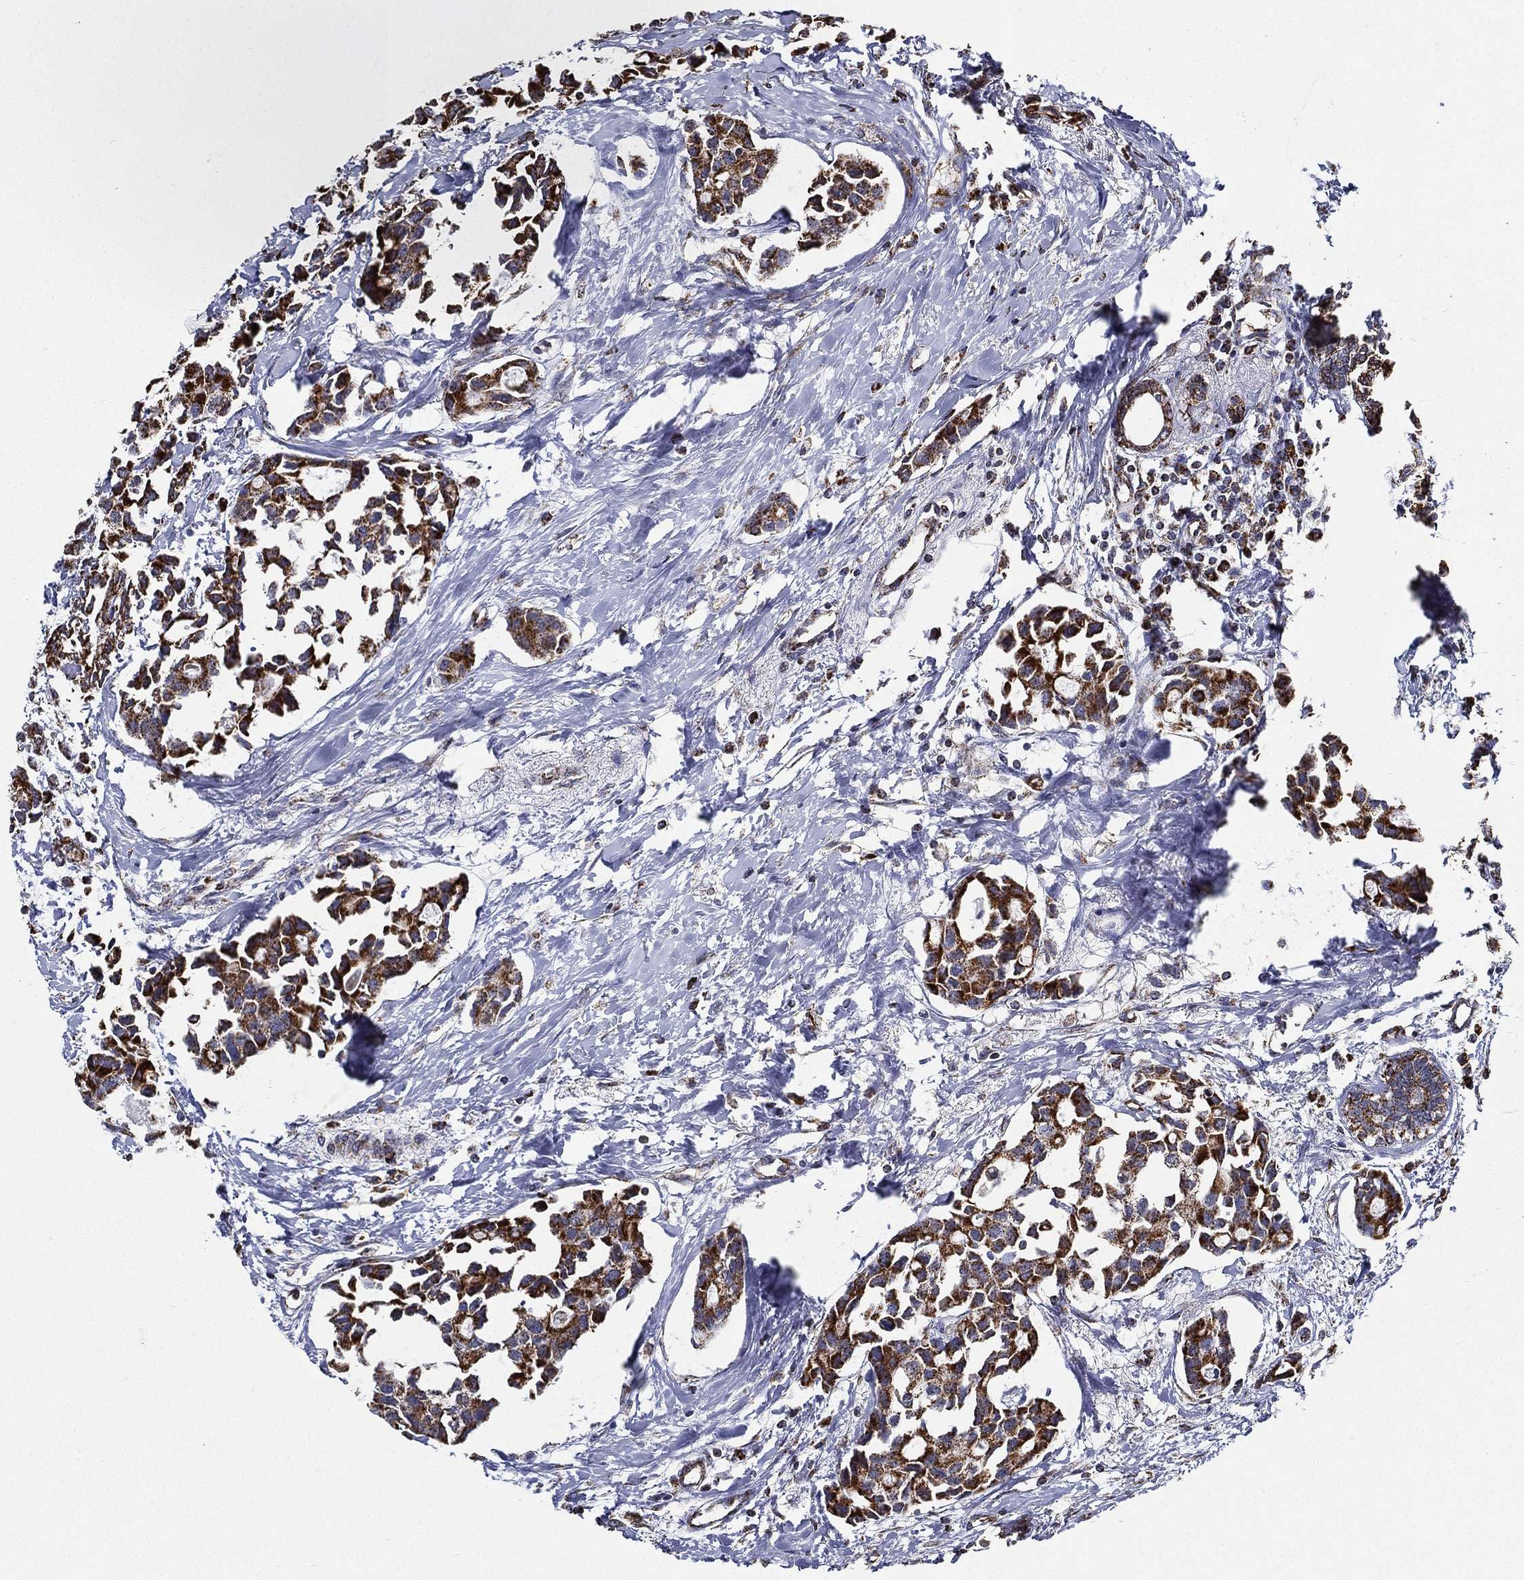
{"staining": {"intensity": "strong", "quantity": ">75%", "location": "cytoplasmic/membranous"}, "tissue": "breast cancer", "cell_type": "Tumor cells", "image_type": "cancer", "snomed": [{"axis": "morphology", "description": "Duct carcinoma"}, {"axis": "topography", "description": "Breast"}], "caption": "A micrograph of breast cancer stained for a protein demonstrates strong cytoplasmic/membranous brown staining in tumor cells.", "gene": "NDUFAB1", "patient": {"sex": "female", "age": 83}}